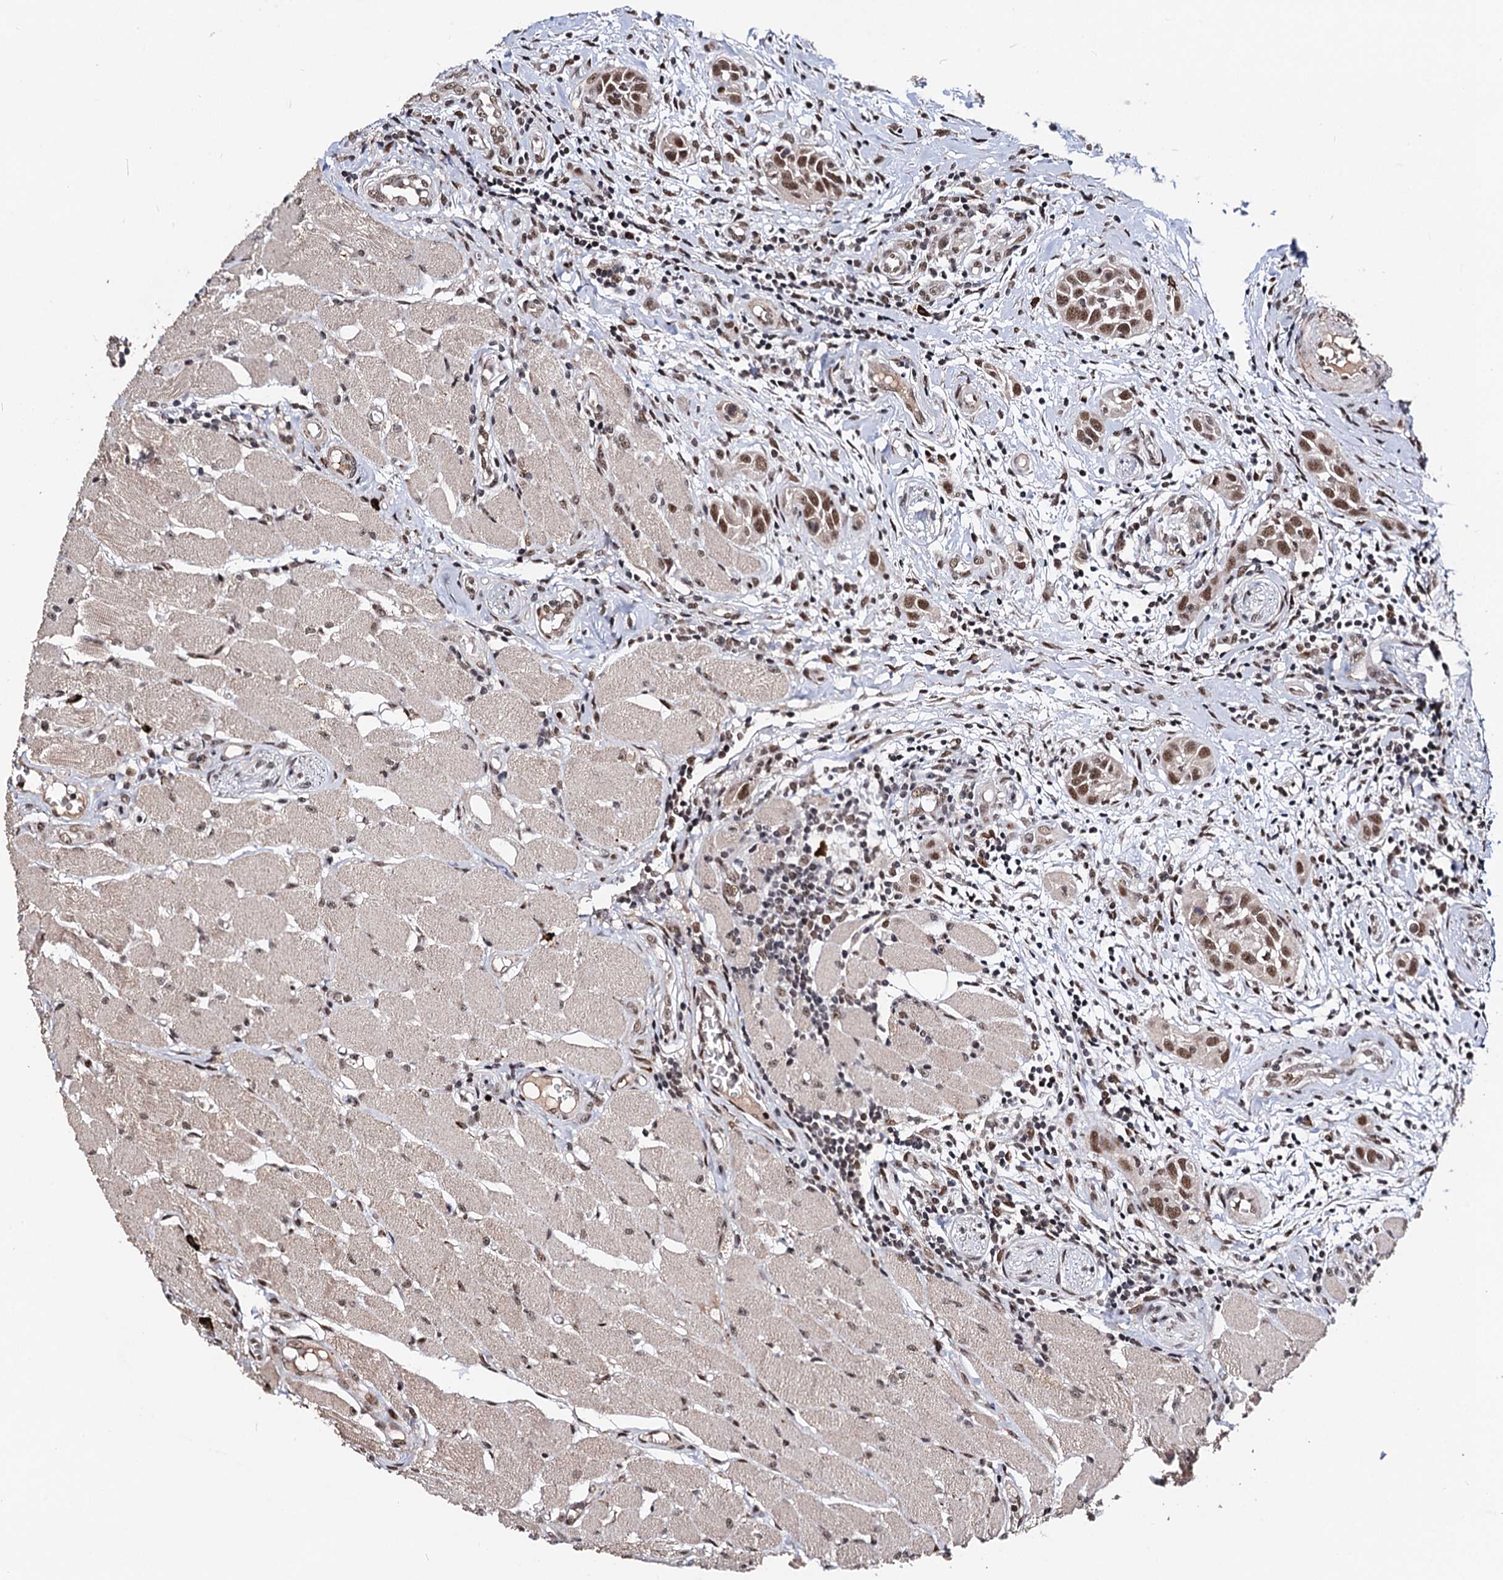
{"staining": {"intensity": "moderate", "quantity": ">75%", "location": "nuclear"}, "tissue": "head and neck cancer", "cell_type": "Tumor cells", "image_type": "cancer", "snomed": [{"axis": "morphology", "description": "Squamous cell carcinoma, NOS"}, {"axis": "topography", "description": "Oral tissue"}, {"axis": "topography", "description": "Head-Neck"}], "caption": "Protein expression analysis of human squamous cell carcinoma (head and neck) reveals moderate nuclear staining in about >75% of tumor cells.", "gene": "SFSWAP", "patient": {"sex": "female", "age": 50}}